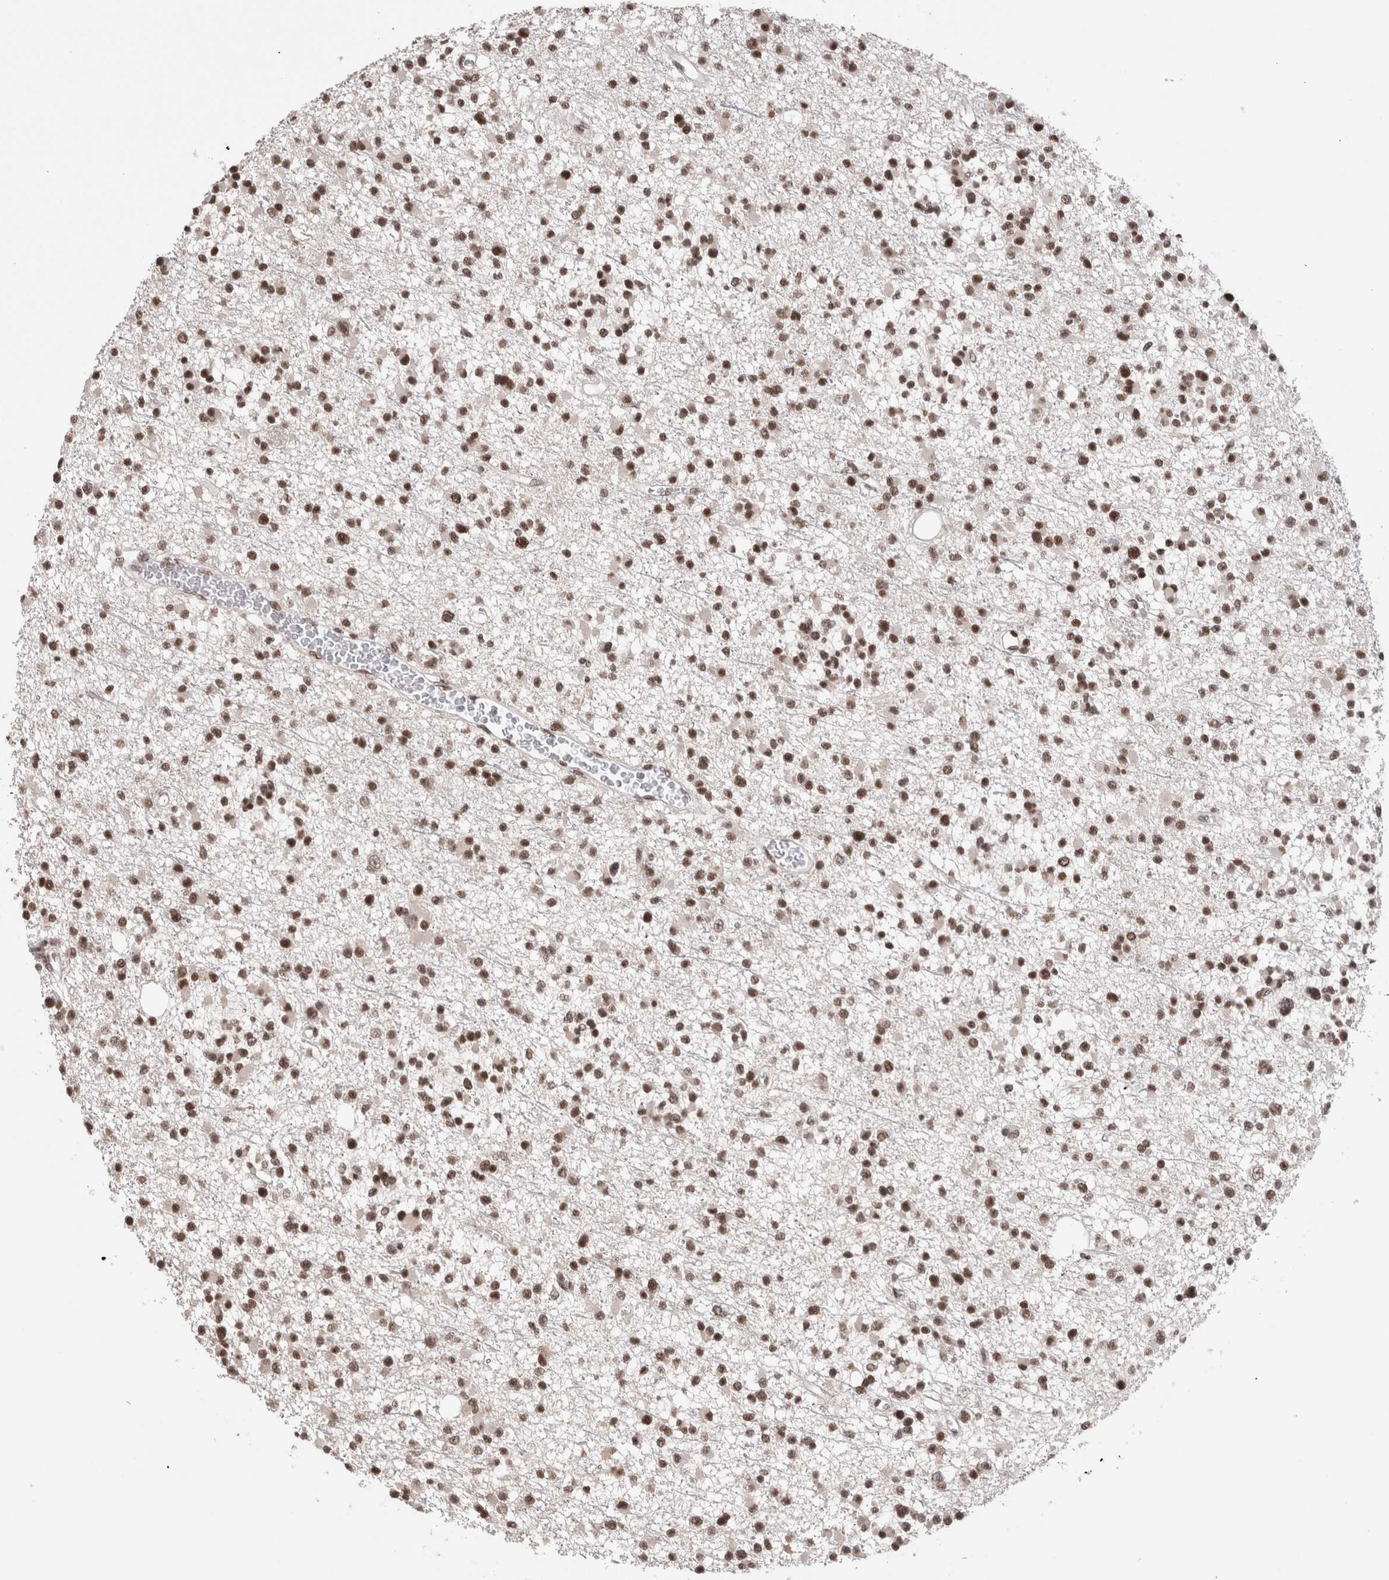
{"staining": {"intensity": "moderate", "quantity": ">75%", "location": "nuclear"}, "tissue": "glioma", "cell_type": "Tumor cells", "image_type": "cancer", "snomed": [{"axis": "morphology", "description": "Glioma, malignant, Low grade"}, {"axis": "topography", "description": "Brain"}], "caption": "High-magnification brightfield microscopy of low-grade glioma (malignant) stained with DAB (3,3'-diaminobenzidine) (brown) and counterstained with hematoxylin (blue). tumor cells exhibit moderate nuclear positivity is seen in about>75% of cells. (brown staining indicates protein expression, while blue staining denotes nuclei).", "gene": "SMC1A", "patient": {"sex": "female", "age": 22}}